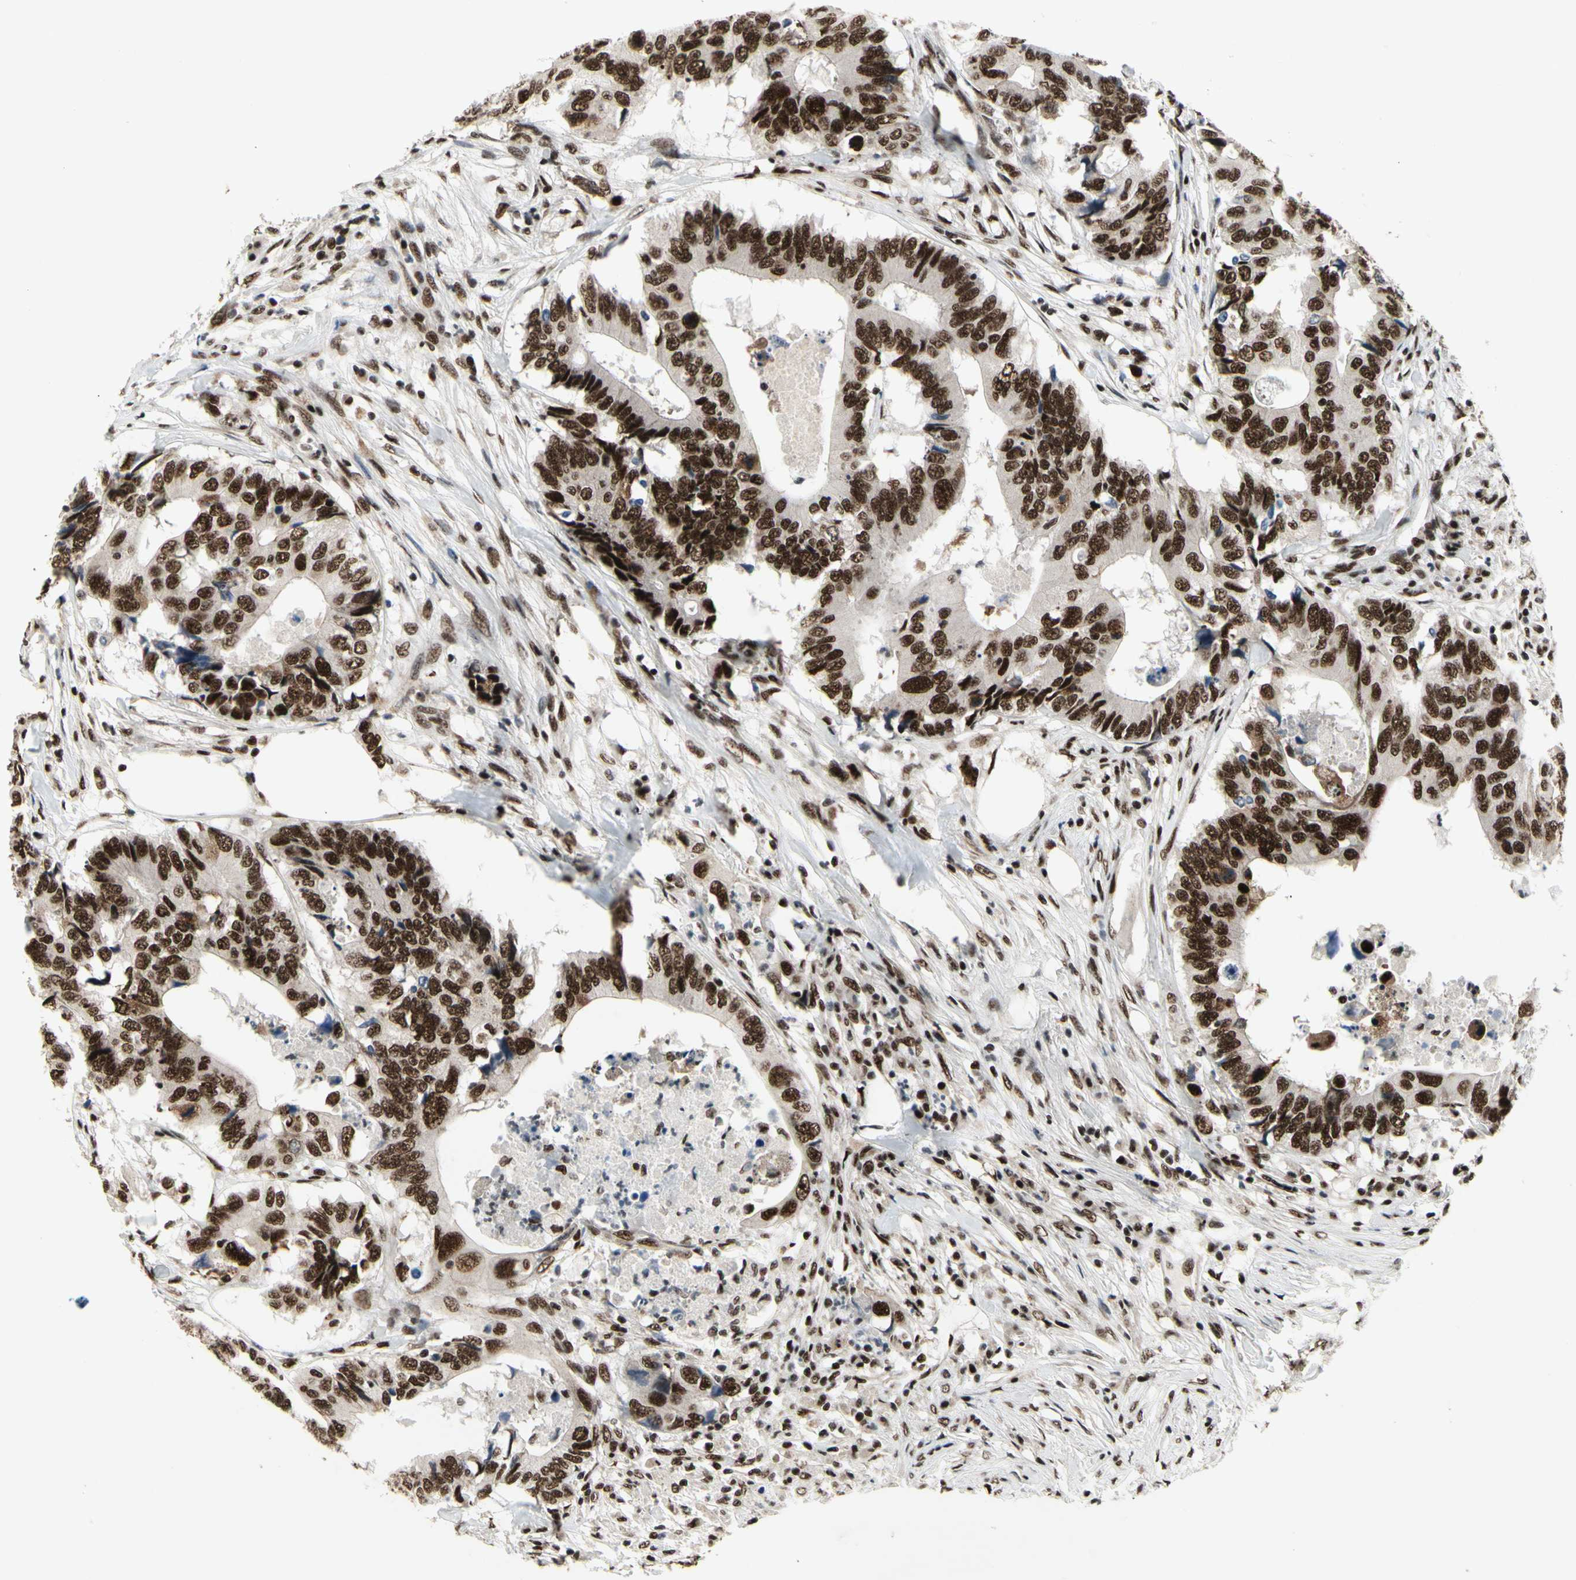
{"staining": {"intensity": "strong", "quantity": ">75%", "location": "nuclear"}, "tissue": "colorectal cancer", "cell_type": "Tumor cells", "image_type": "cancer", "snomed": [{"axis": "morphology", "description": "Adenocarcinoma, NOS"}, {"axis": "topography", "description": "Colon"}], "caption": "About >75% of tumor cells in human colorectal adenocarcinoma reveal strong nuclear protein expression as visualized by brown immunohistochemical staining.", "gene": "SRSF11", "patient": {"sex": "male", "age": 71}}